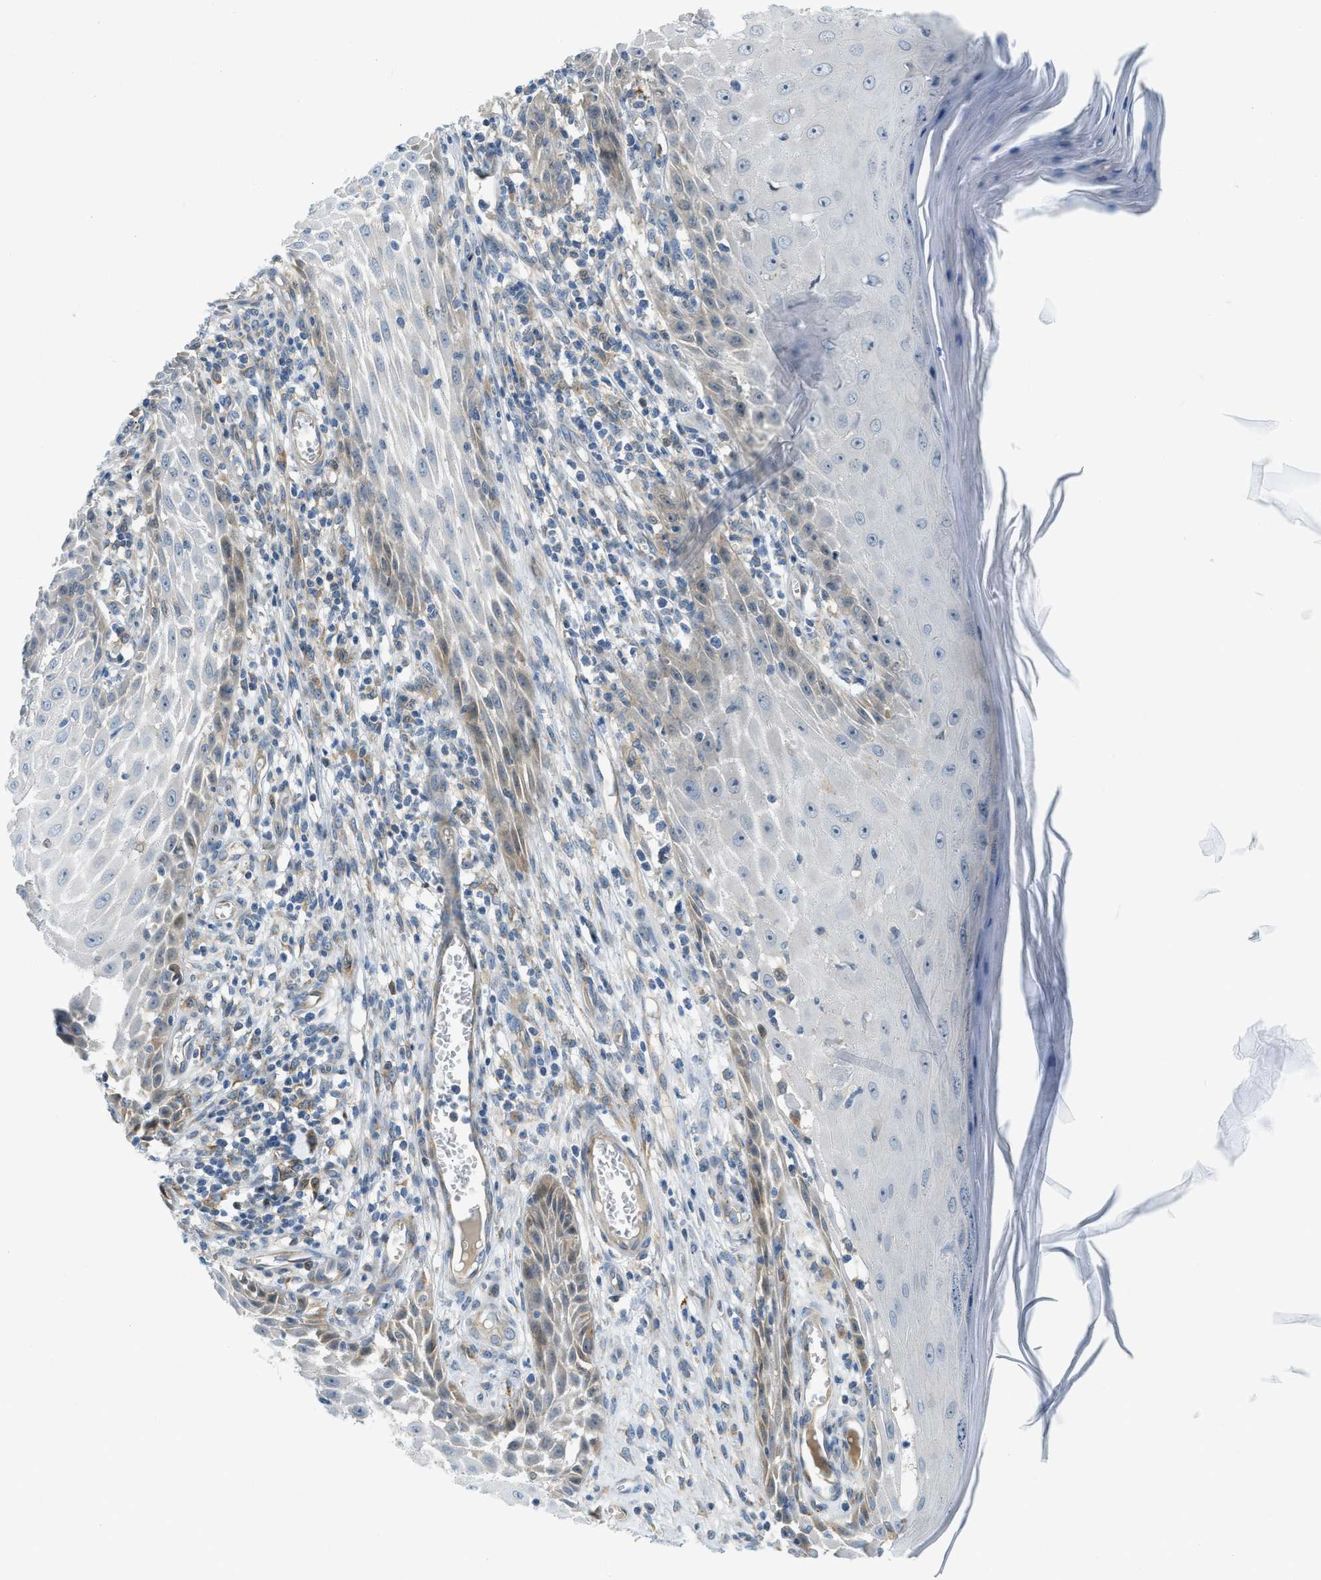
{"staining": {"intensity": "moderate", "quantity": "<25%", "location": "cytoplasmic/membranous"}, "tissue": "skin cancer", "cell_type": "Tumor cells", "image_type": "cancer", "snomed": [{"axis": "morphology", "description": "Squamous cell carcinoma, NOS"}, {"axis": "topography", "description": "Skin"}], "caption": "Skin cancer stained with a brown dye displays moderate cytoplasmic/membranous positive expression in approximately <25% of tumor cells.", "gene": "NME8", "patient": {"sex": "female", "age": 73}}